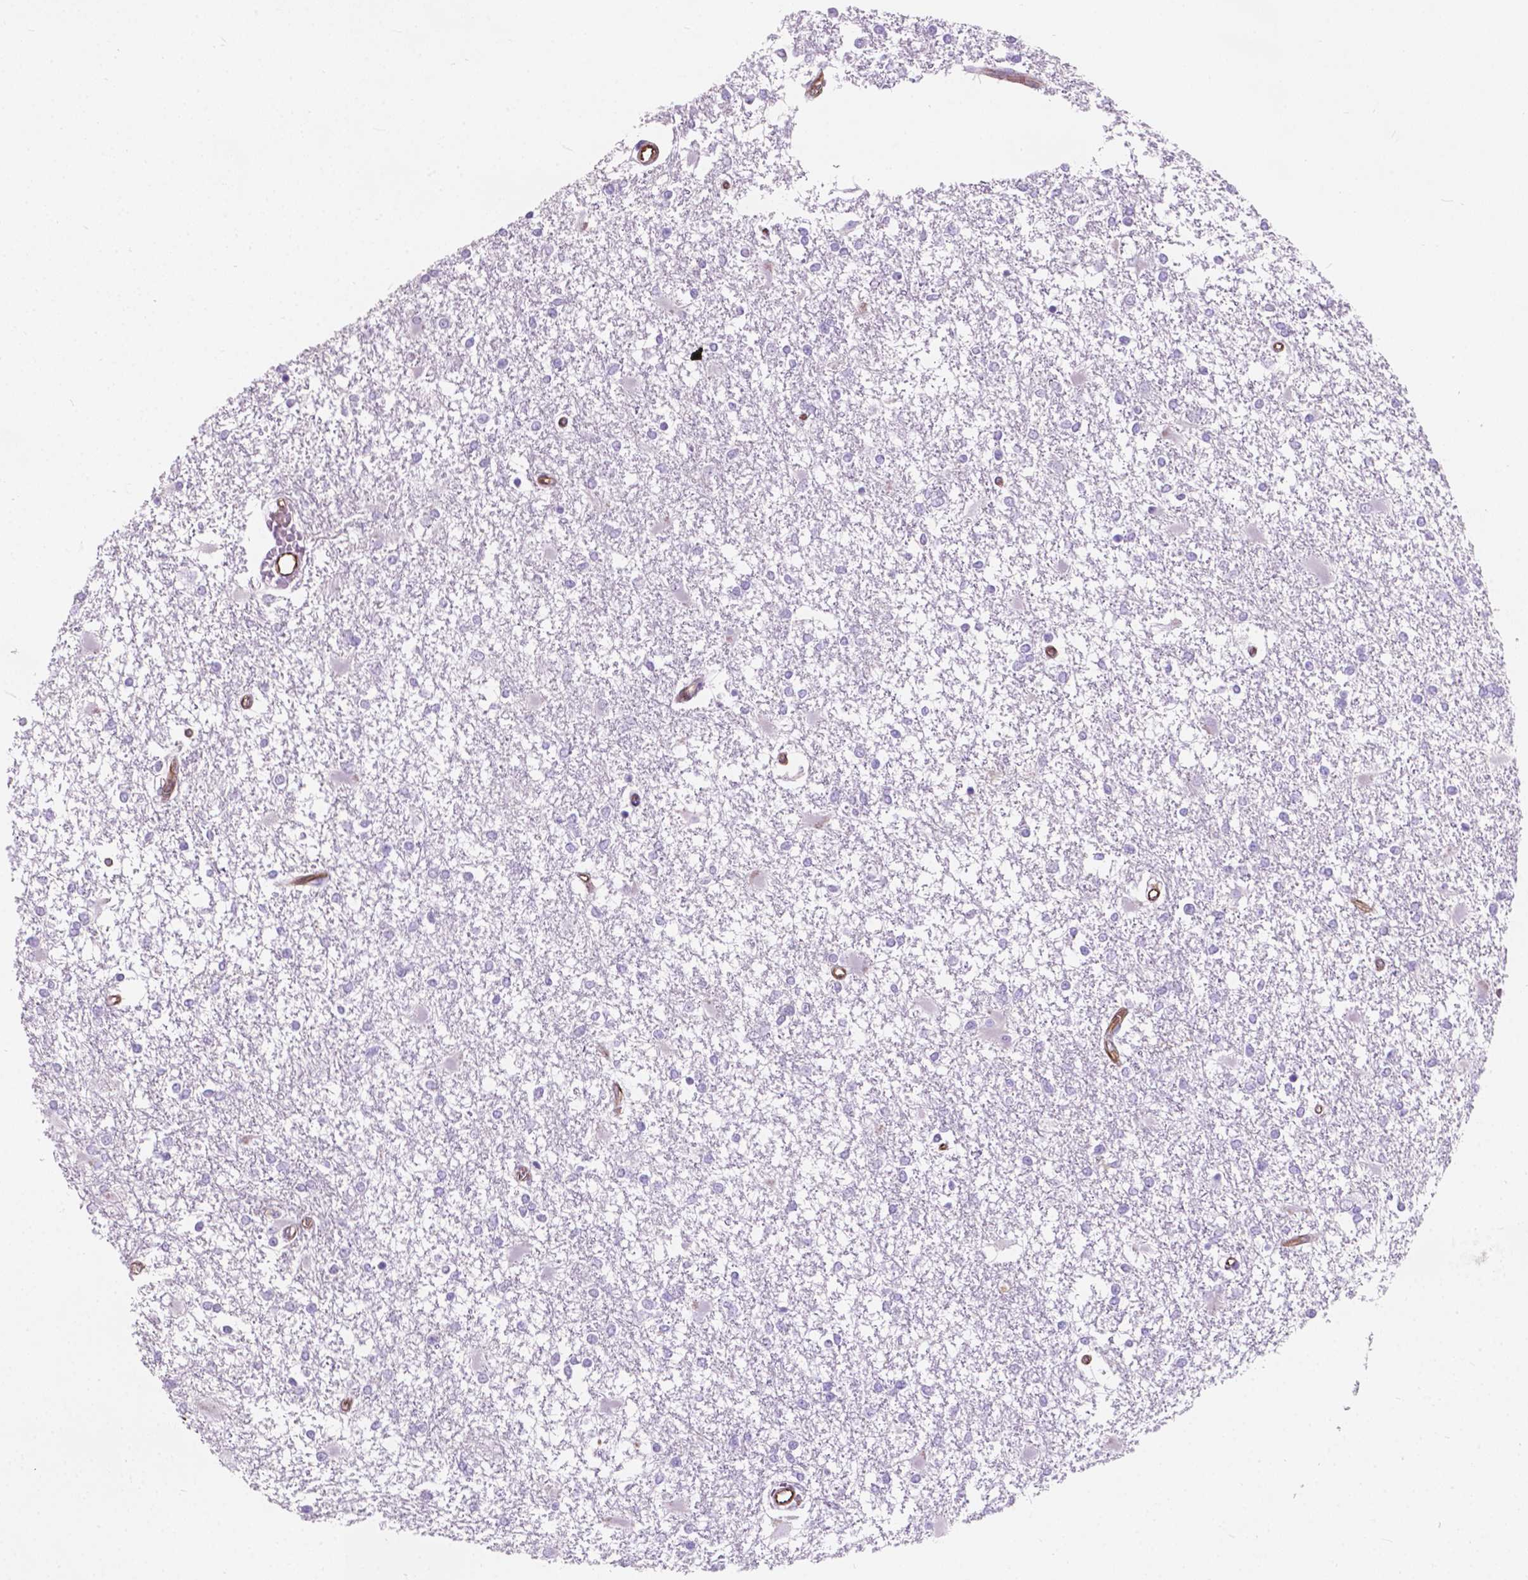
{"staining": {"intensity": "negative", "quantity": "none", "location": "none"}, "tissue": "glioma", "cell_type": "Tumor cells", "image_type": "cancer", "snomed": [{"axis": "morphology", "description": "Glioma, malignant, High grade"}, {"axis": "topography", "description": "Cerebral cortex"}], "caption": "Human glioma stained for a protein using IHC reveals no staining in tumor cells.", "gene": "AMOT", "patient": {"sex": "male", "age": 79}}